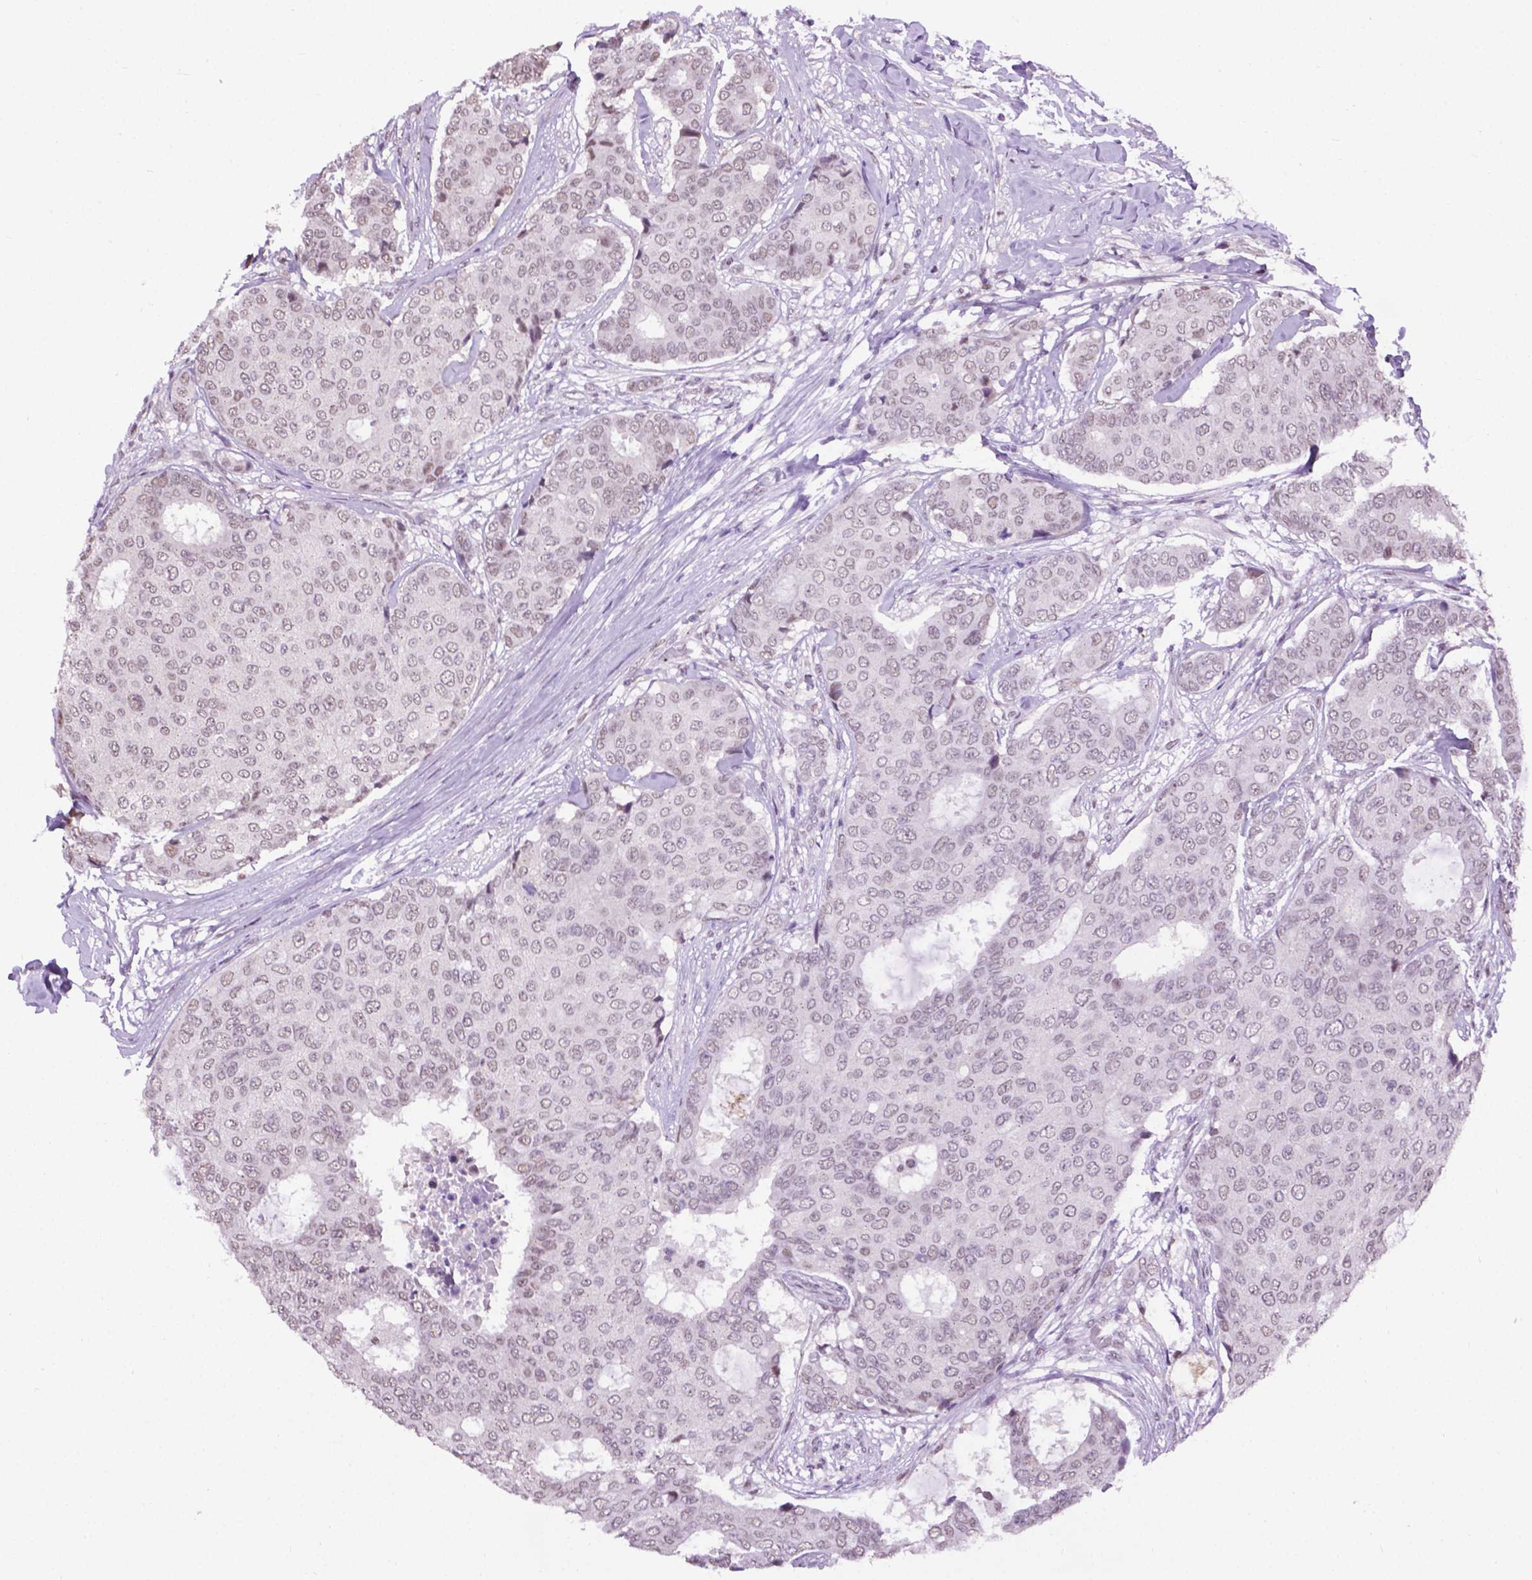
{"staining": {"intensity": "negative", "quantity": "none", "location": "none"}, "tissue": "breast cancer", "cell_type": "Tumor cells", "image_type": "cancer", "snomed": [{"axis": "morphology", "description": "Duct carcinoma"}, {"axis": "topography", "description": "Breast"}], "caption": "Micrograph shows no protein expression in tumor cells of infiltrating ductal carcinoma (breast) tissue.", "gene": "ABI2", "patient": {"sex": "female", "age": 75}}